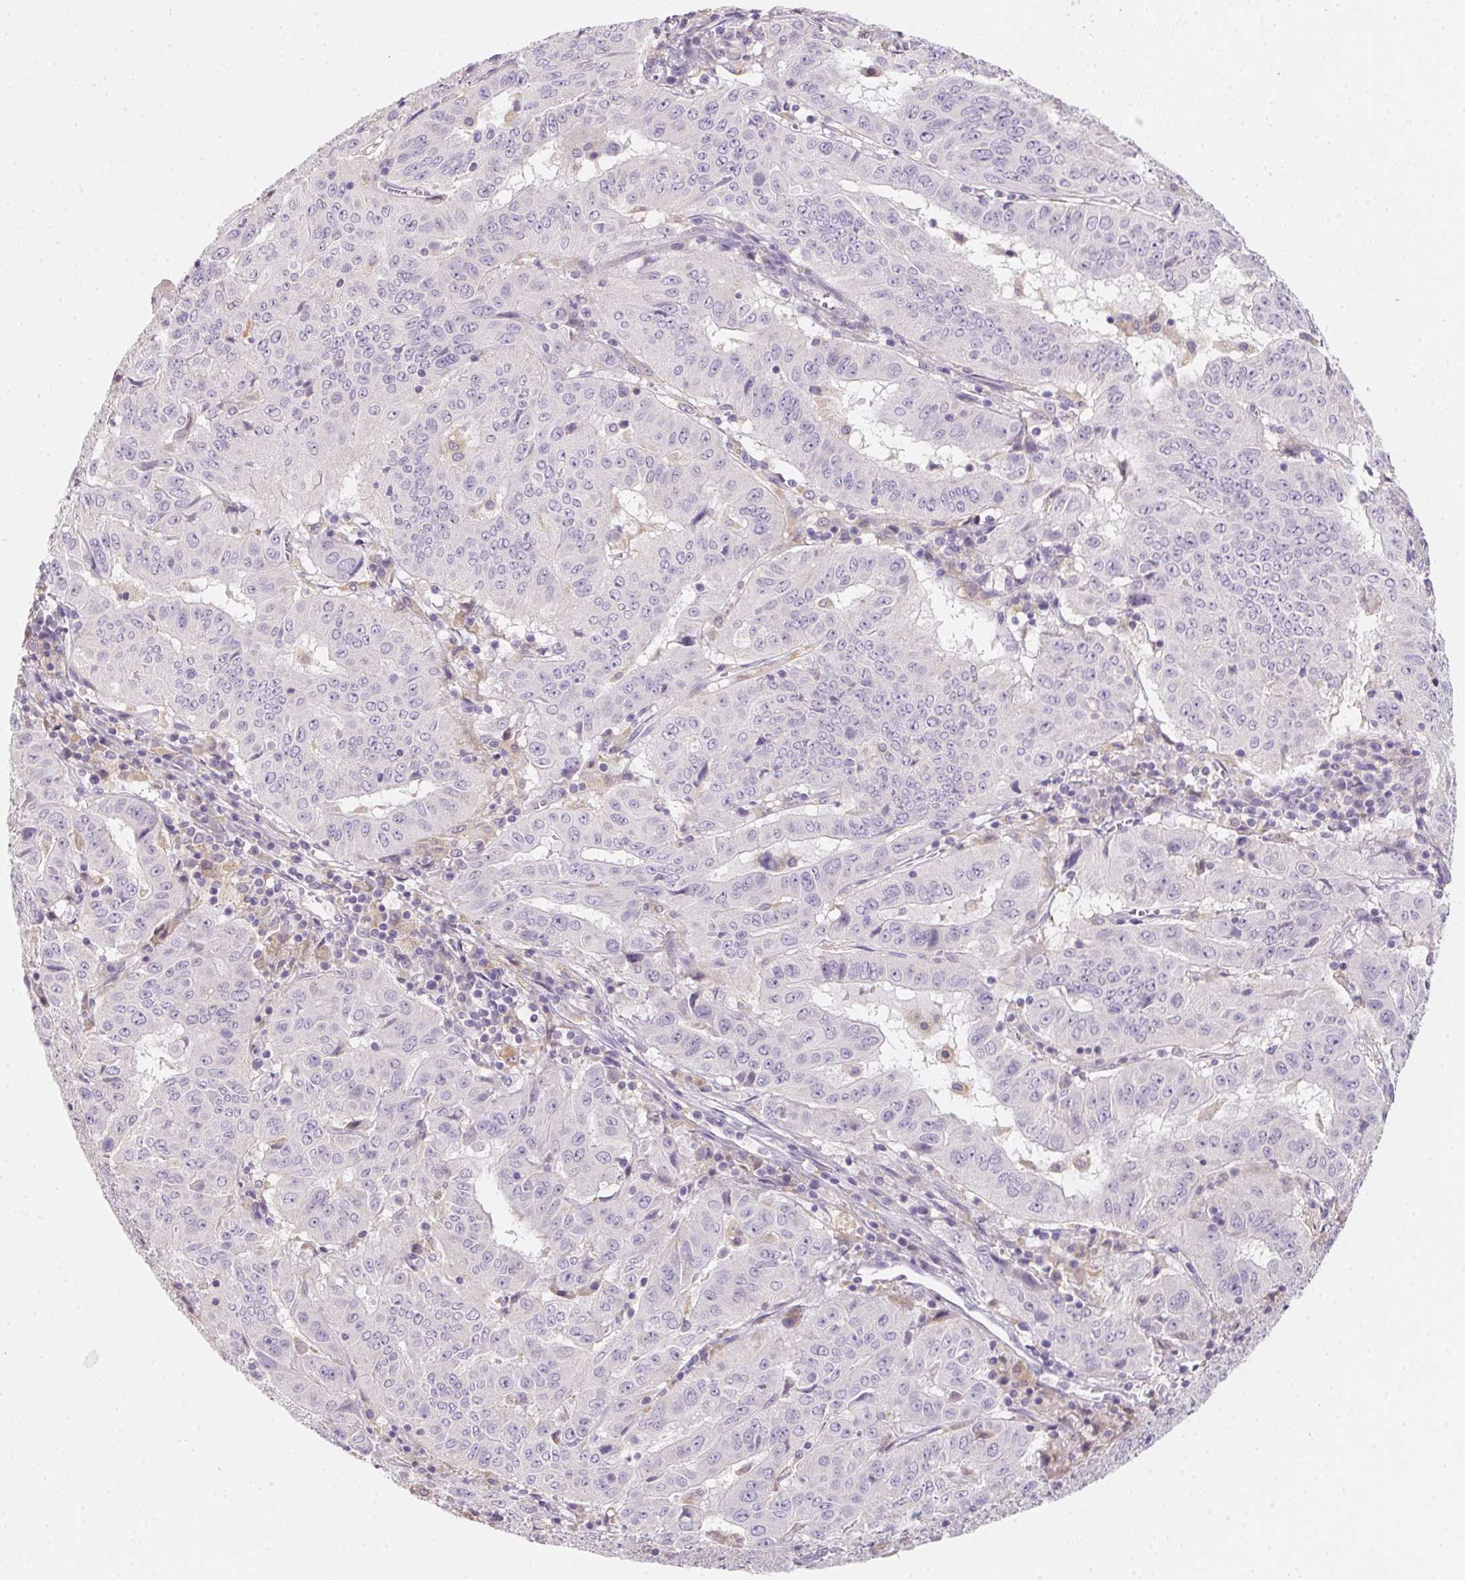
{"staining": {"intensity": "negative", "quantity": "none", "location": "none"}, "tissue": "pancreatic cancer", "cell_type": "Tumor cells", "image_type": "cancer", "snomed": [{"axis": "morphology", "description": "Adenocarcinoma, NOS"}, {"axis": "topography", "description": "Pancreas"}], "caption": "Pancreatic cancer (adenocarcinoma) stained for a protein using IHC shows no positivity tumor cells.", "gene": "SLC6A18", "patient": {"sex": "male", "age": 63}}